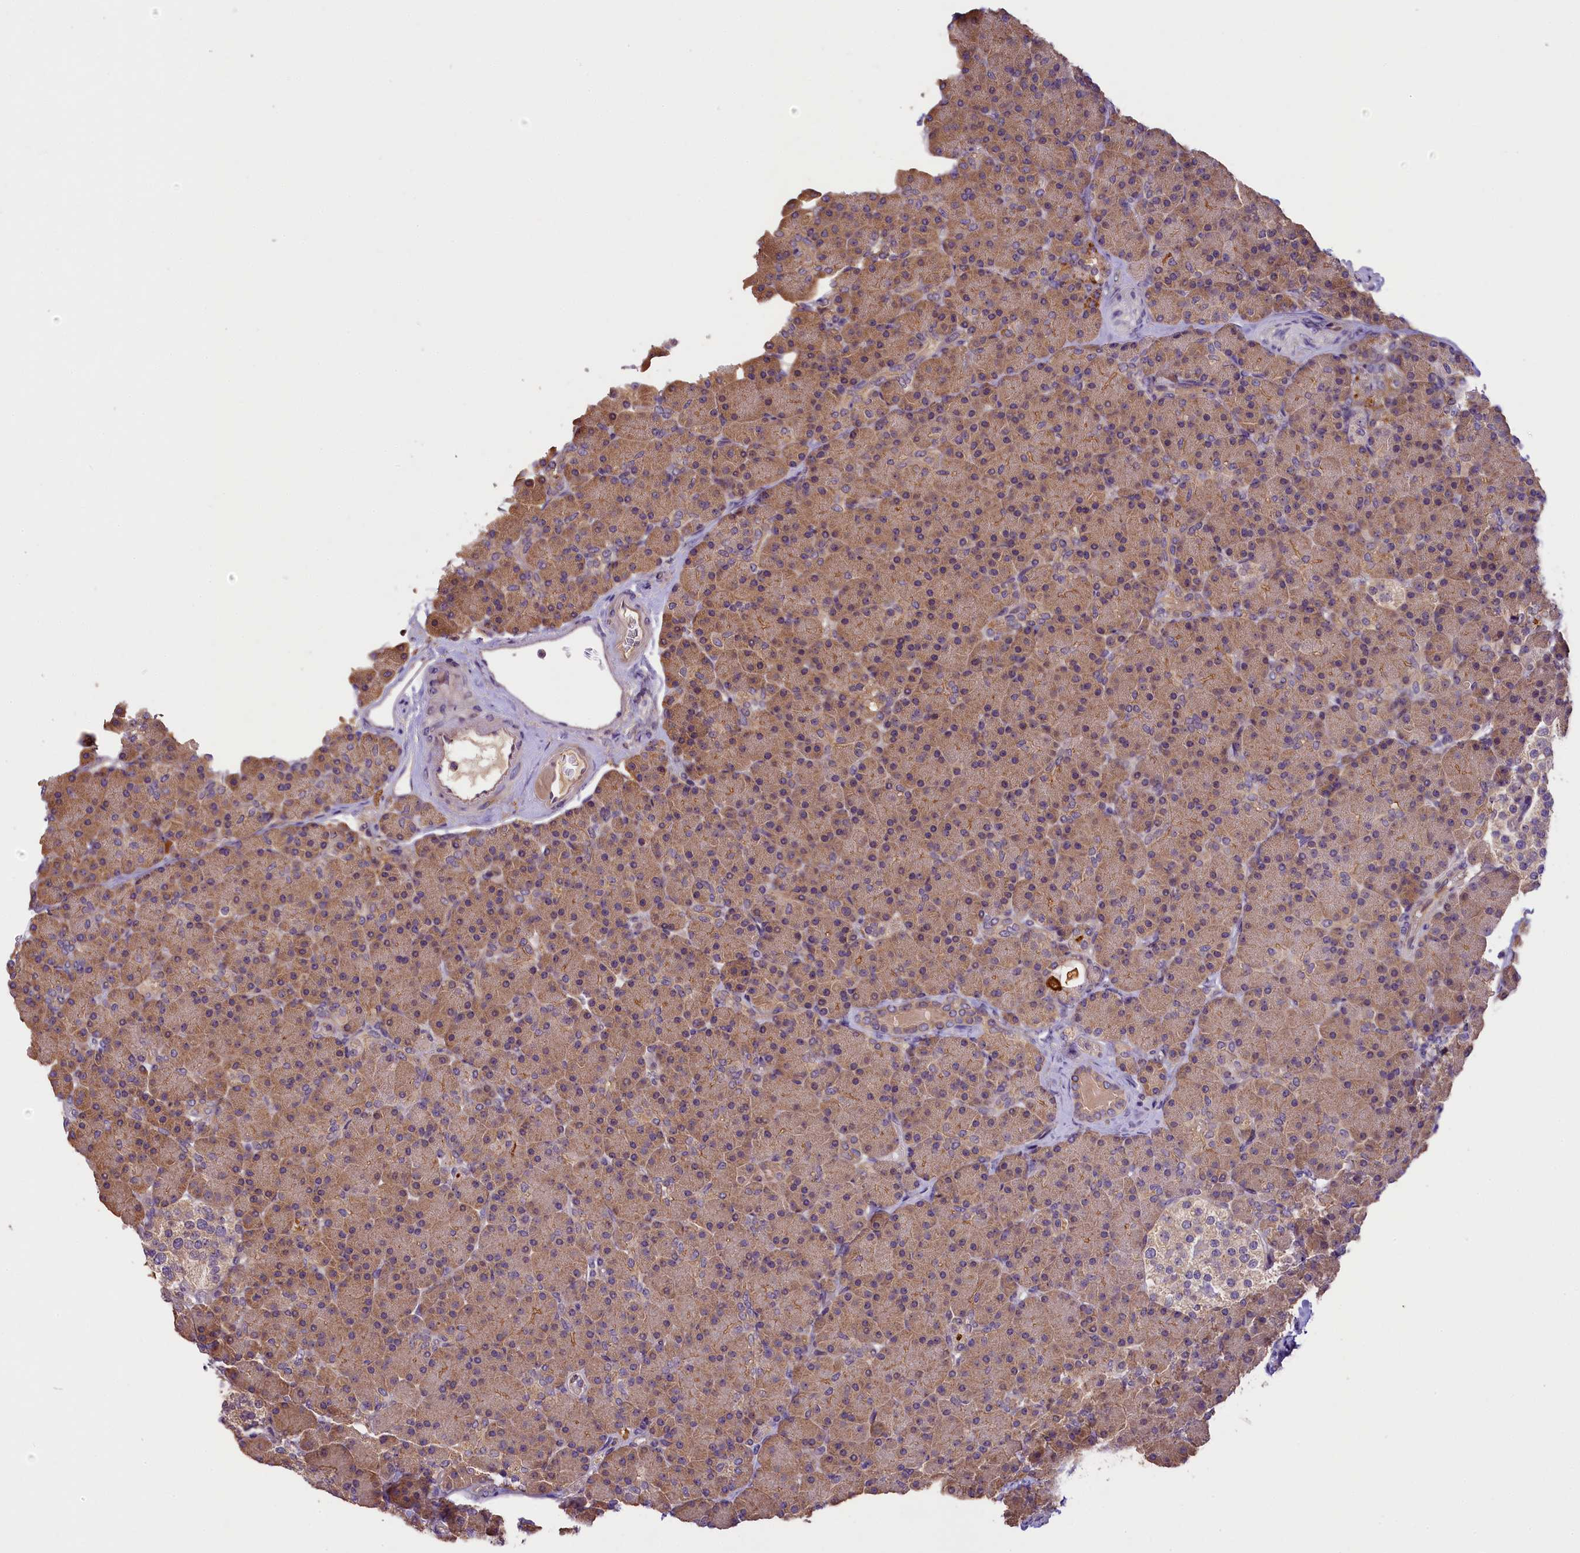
{"staining": {"intensity": "moderate", "quantity": ">75%", "location": "cytoplasmic/membranous"}, "tissue": "pancreas", "cell_type": "Exocrine glandular cells", "image_type": "normal", "snomed": [{"axis": "morphology", "description": "Normal tissue, NOS"}, {"axis": "topography", "description": "Pancreas"}], "caption": "Immunohistochemistry (IHC) of unremarkable human pancreas exhibits medium levels of moderate cytoplasmic/membranous expression in approximately >75% of exocrine glandular cells.", "gene": "UBXN6", "patient": {"sex": "female", "age": 43}}